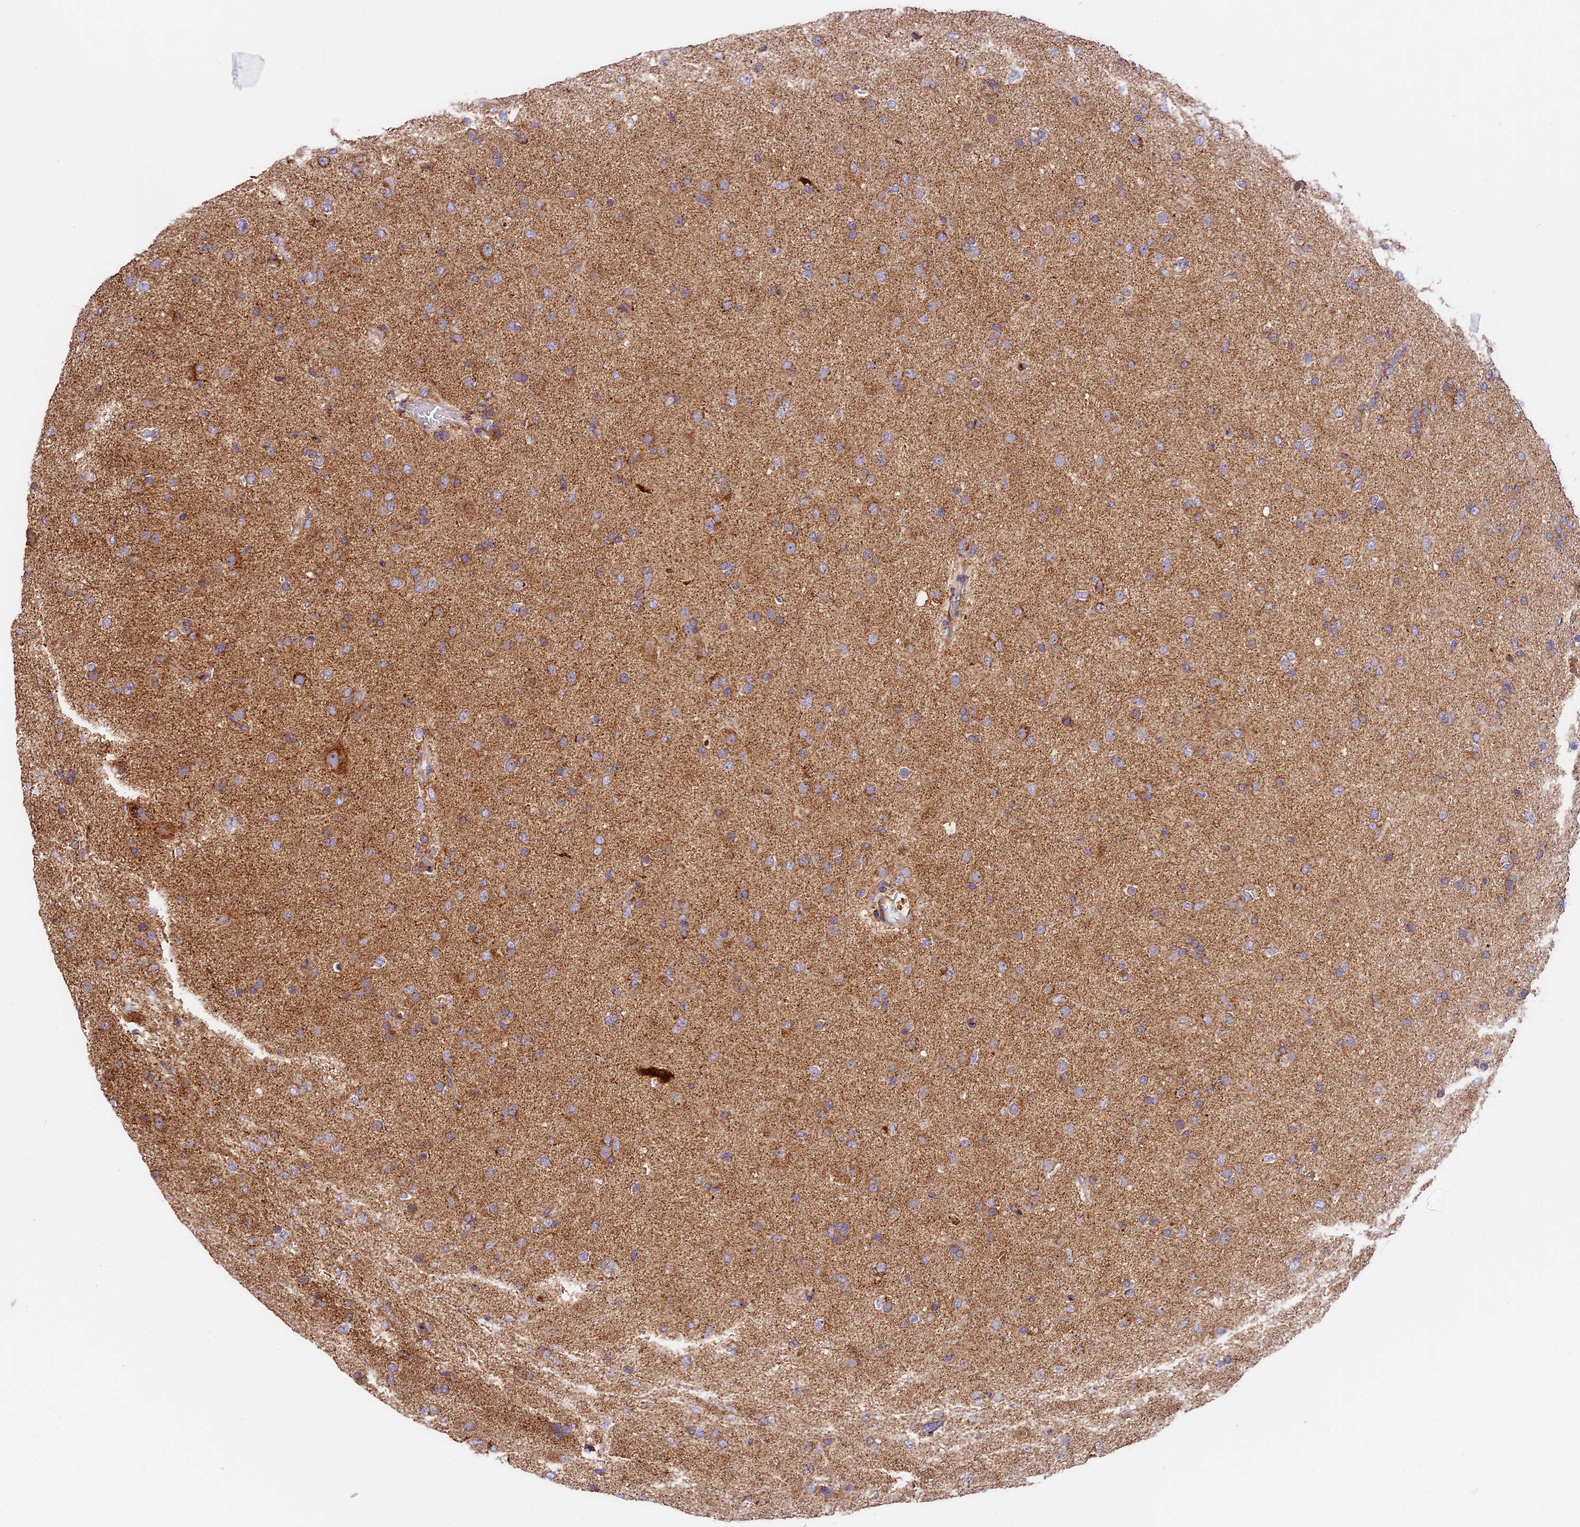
{"staining": {"intensity": "moderate", "quantity": ">75%", "location": "cytoplasmic/membranous"}, "tissue": "glioma", "cell_type": "Tumor cells", "image_type": "cancer", "snomed": [{"axis": "morphology", "description": "Glioma, malignant, Low grade"}, {"axis": "topography", "description": "Brain"}], "caption": "The photomicrograph exhibits staining of glioma, revealing moderate cytoplasmic/membranous protein staining (brown color) within tumor cells.", "gene": "MRAS", "patient": {"sex": "male", "age": 65}}